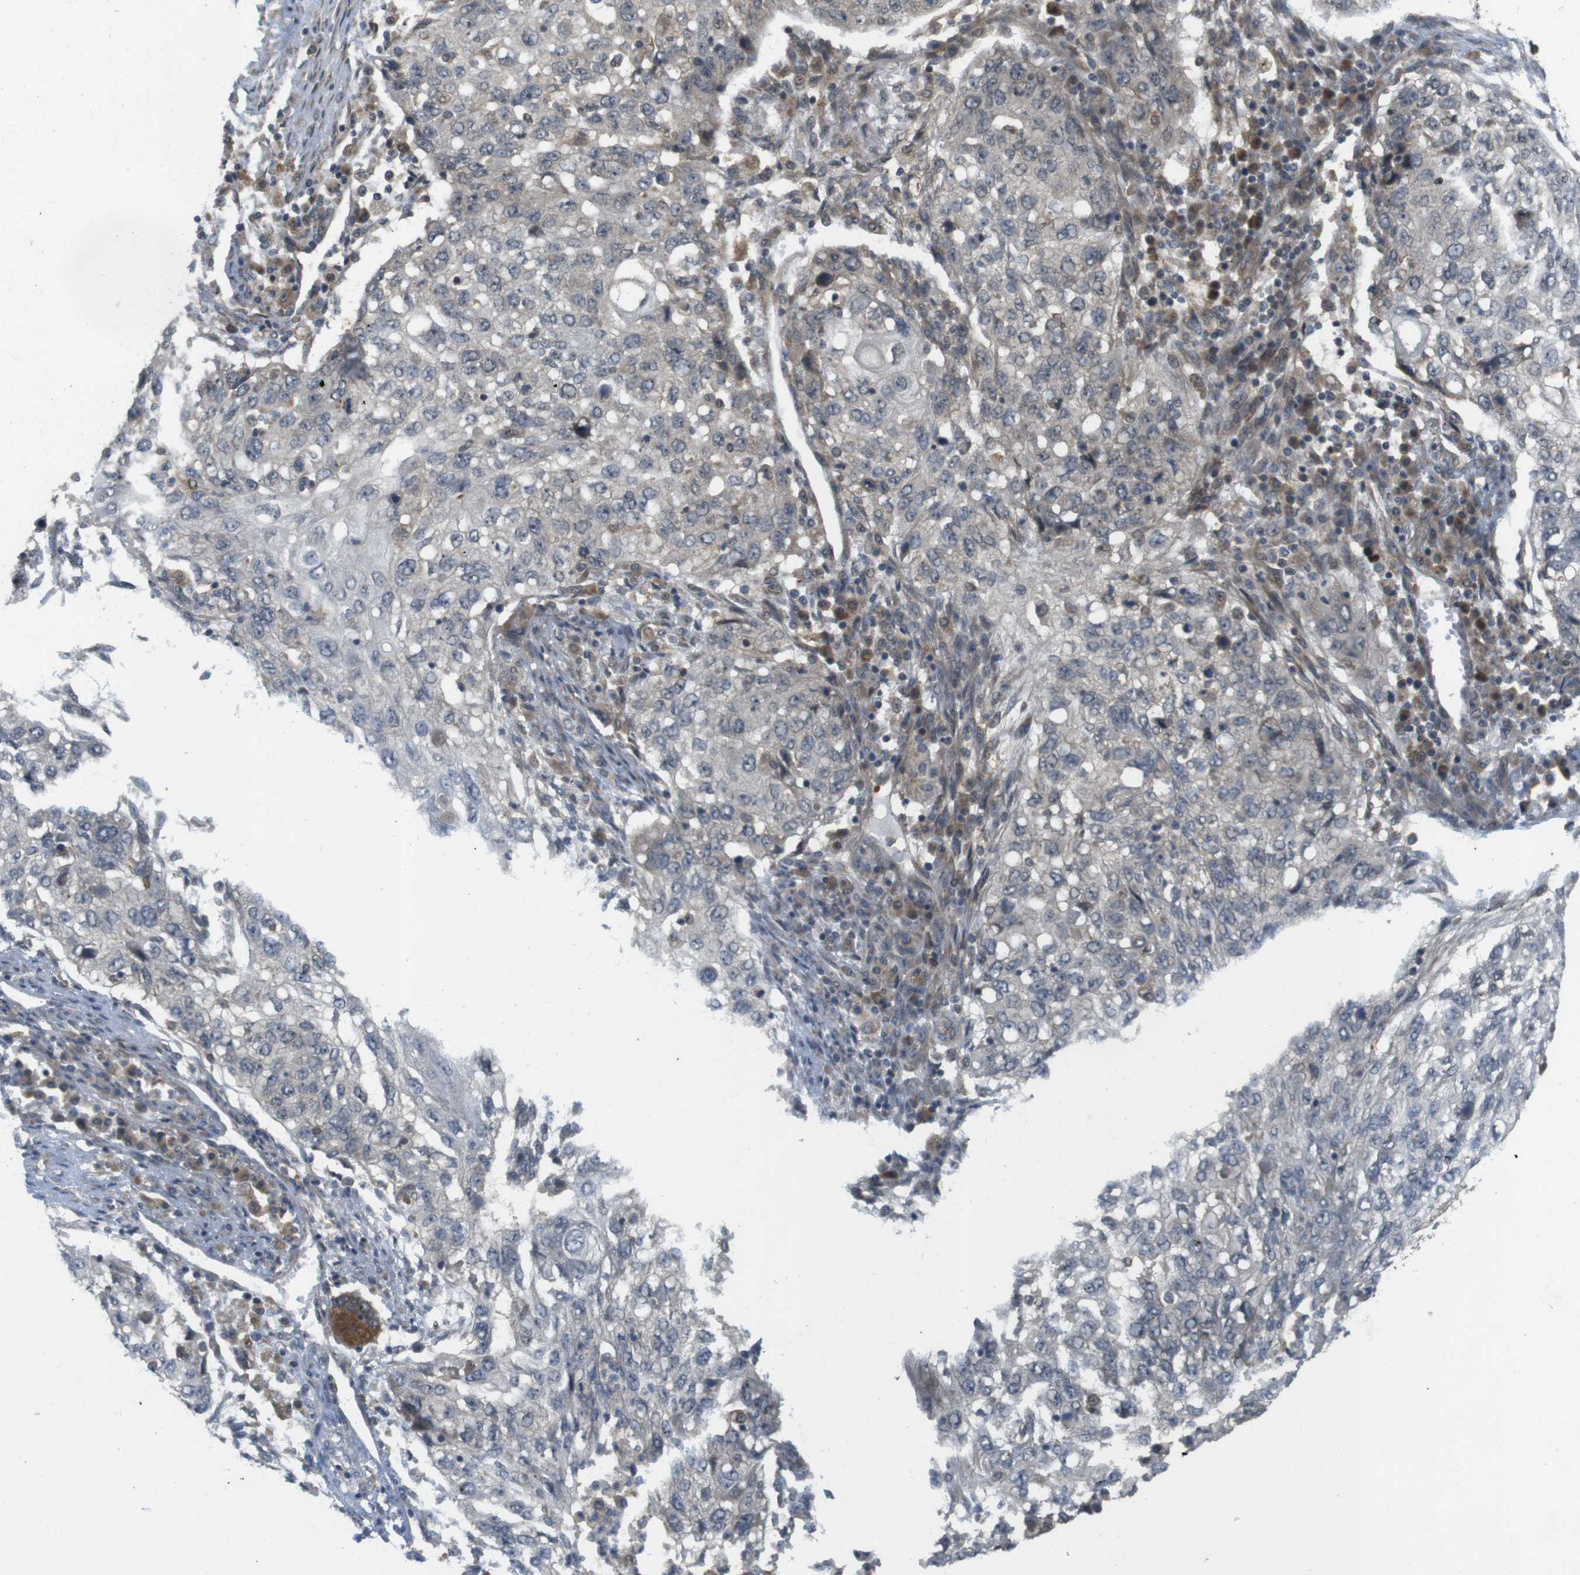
{"staining": {"intensity": "weak", "quantity": "<25%", "location": "cytoplasmic/membranous"}, "tissue": "lung cancer", "cell_type": "Tumor cells", "image_type": "cancer", "snomed": [{"axis": "morphology", "description": "Squamous cell carcinoma, NOS"}, {"axis": "topography", "description": "Lung"}], "caption": "Tumor cells show no significant positivity in squamous cell carcinoma (lung).", "gene": "RNF130", "patient": {"sex": "female", "age": 63}}